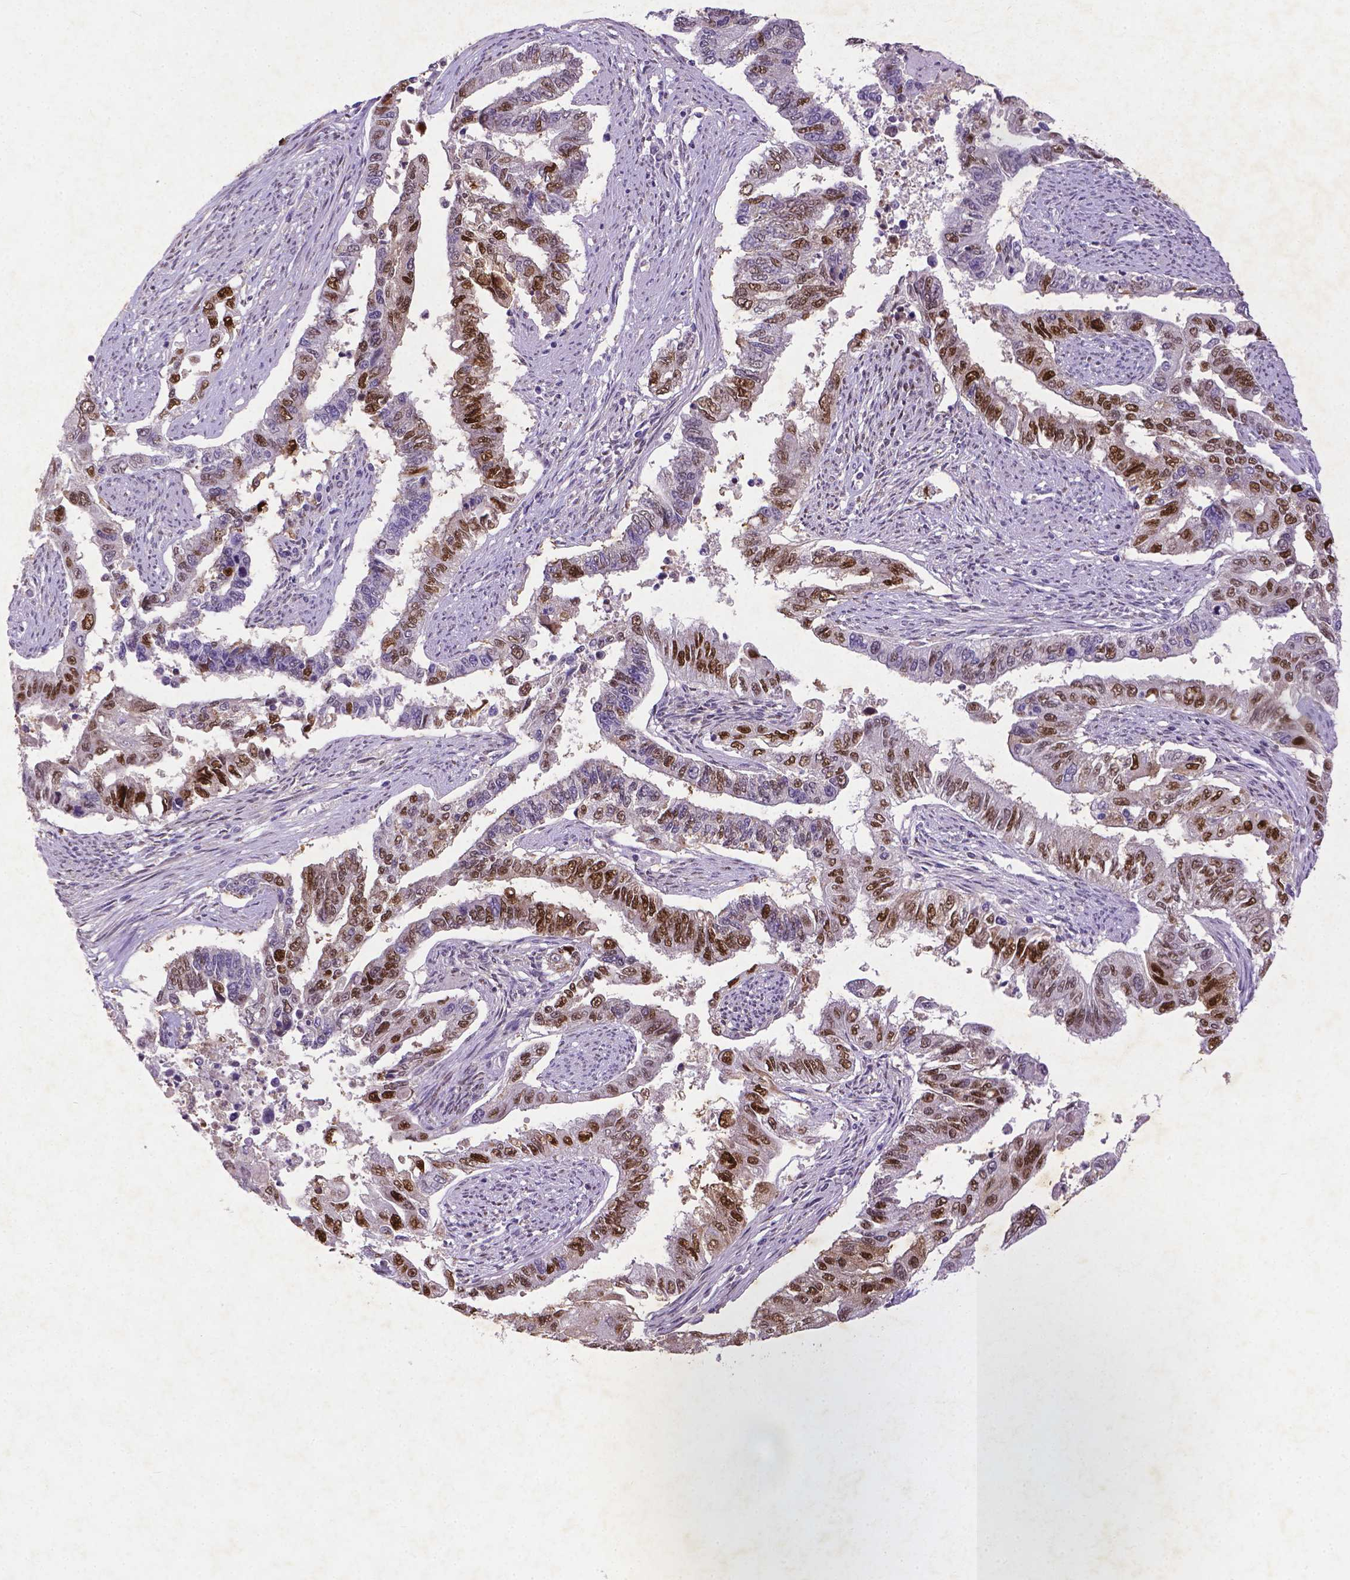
{"staining": {"intensity": "moderate", "quantity": ">75%", "location": "nuclear"}, "tissue": "endometrial cancer", "cell_type": "Tumor cells", "image_type": "cancer", "snomed": [{"axis": "morphology", "description": "Adenocarcinoma, NOS"}, {"axis": "topography", "description": "Uterus"}], "caption": "Moderate nuclear protein staining is present in about >75% of tumor cells in endometrial cancer.", "gene": "CDKN1A", "patient": {"sex": "female", "age": 59}}